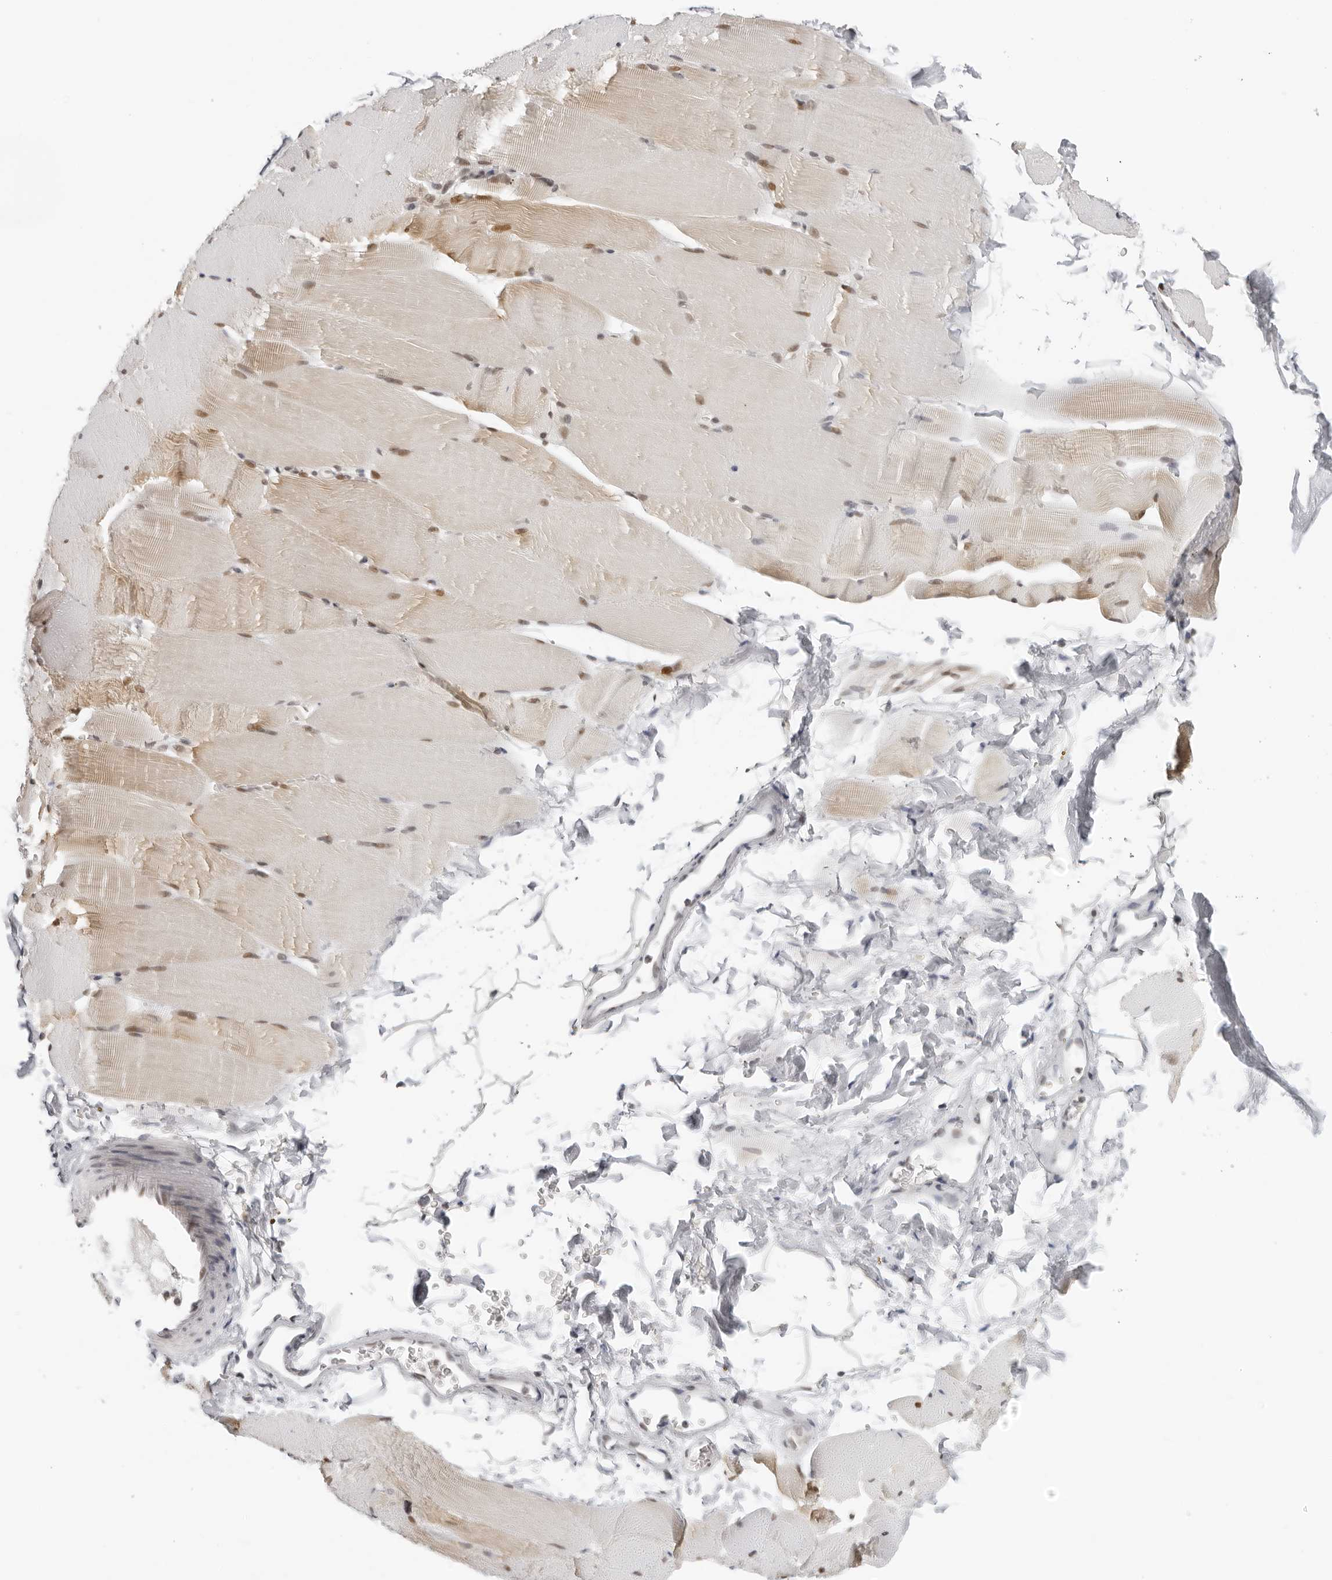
{"staining": {"intensity": "moderate", "quantity": "25%-75%", "location": "cytoplasmic/membranous,nuclear"}, "tissue": "skeletal muscle", "cell_type": "Myocytes", "image_type": "normal", "snomed": [{"axis": "morphology", "description": "Normal tissue, NOS"}, {"axis": "topography", "description": "Skeletal muscle"}, {"axis": "topography", "description": "Parathyroid gland"}], "caption": "About 25%-75% of myocytes in unremarkable human skeletal muscle reveal moderate cytoplasmic/membranous,nuclear protein staining as visualized by brown immunohistochemical staining.", "gene": "MSH6", "patient": {"sex": "female", "age": 37}}